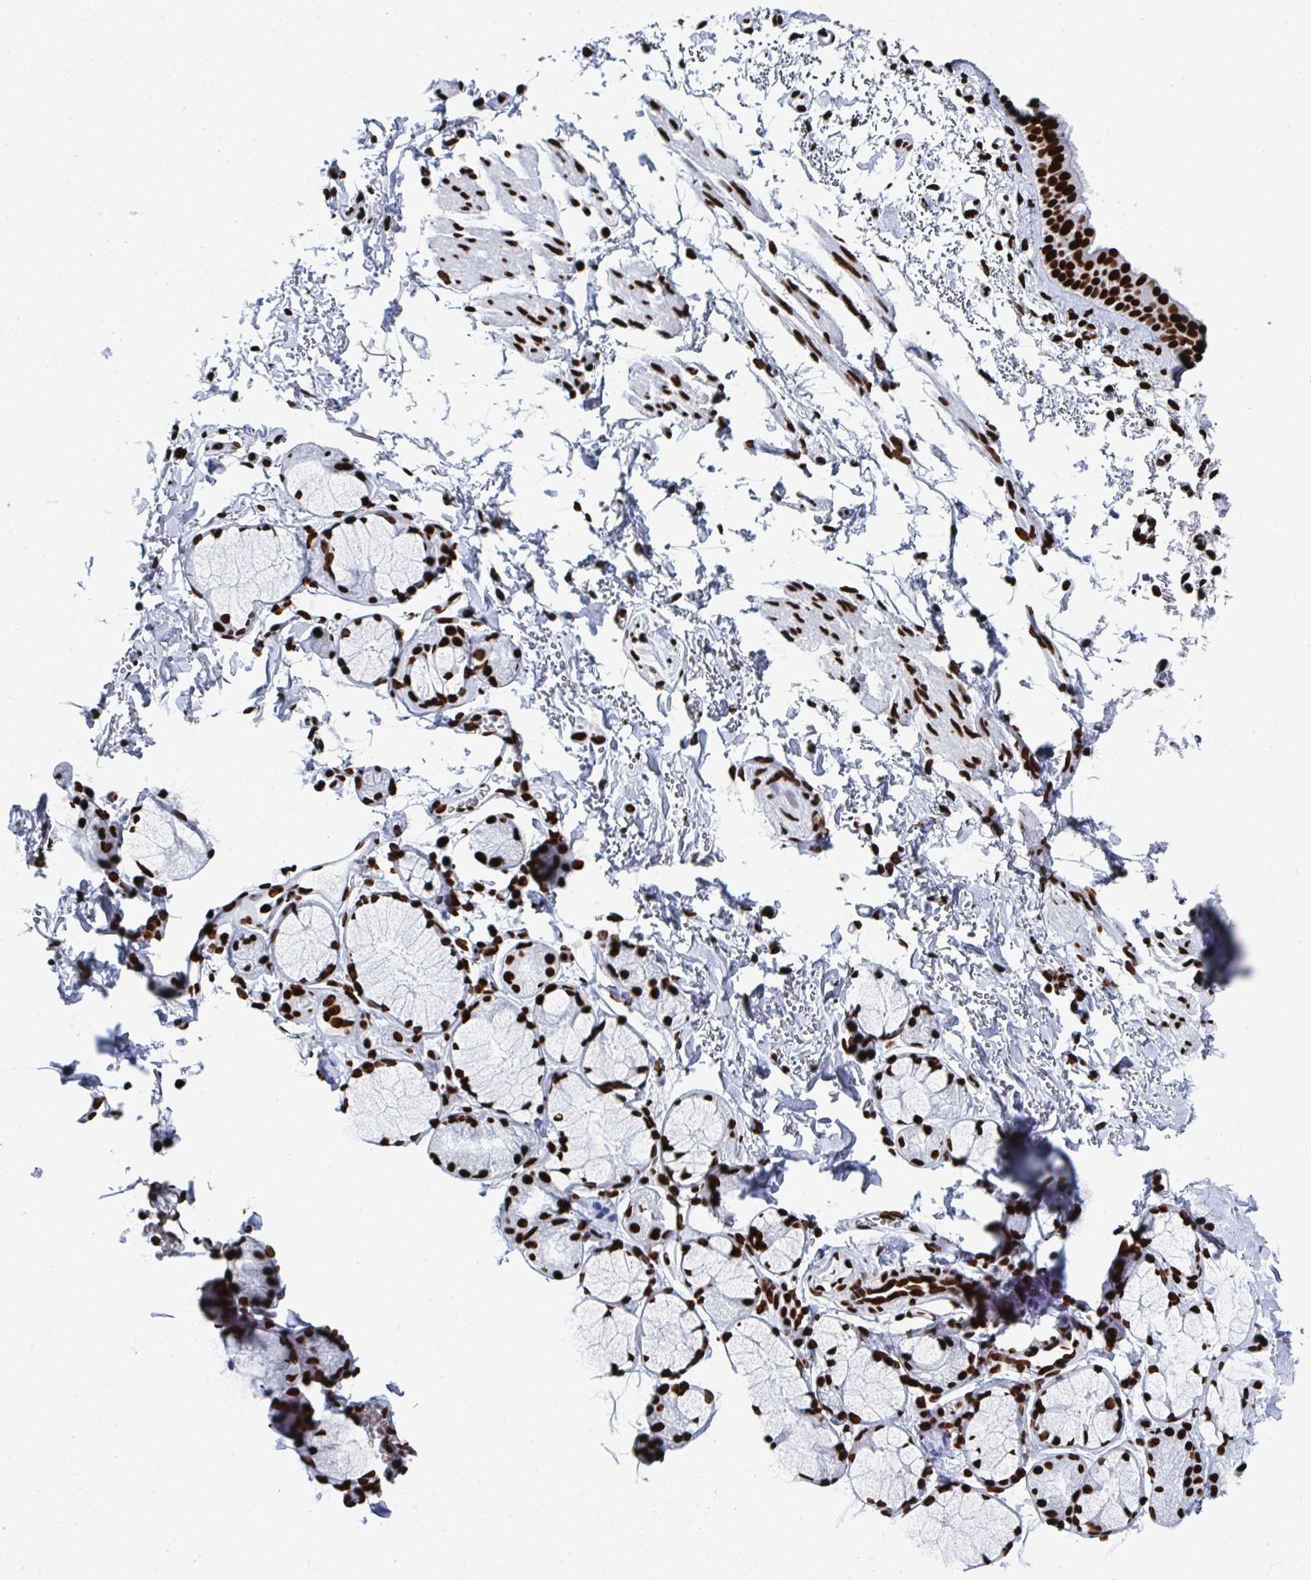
{"staining": {"intensity": "strong", "quantity": ">75%", "location": "nuclear"}, "tissue": "bronchus", "cell_type": "Respiratory epithelial cells", "image_type": "normal", "snomed": [{"axis": "morphology", "description": "Normal tissue, NOS"}, {"axis": "topography", "description": "Cartilage tissue"}, {"axis": "topography", "description": "Bronchus"}, {"axis": "topography", "description": "Peripheral nerve tissue"}], "caption": "A high amount of strong nuclear expression is appreciated in about >75% of respiratory epithelial cells in benign bronchus.", "gene": "GAR1", "patient": {"sex": "female", "age": 59}}